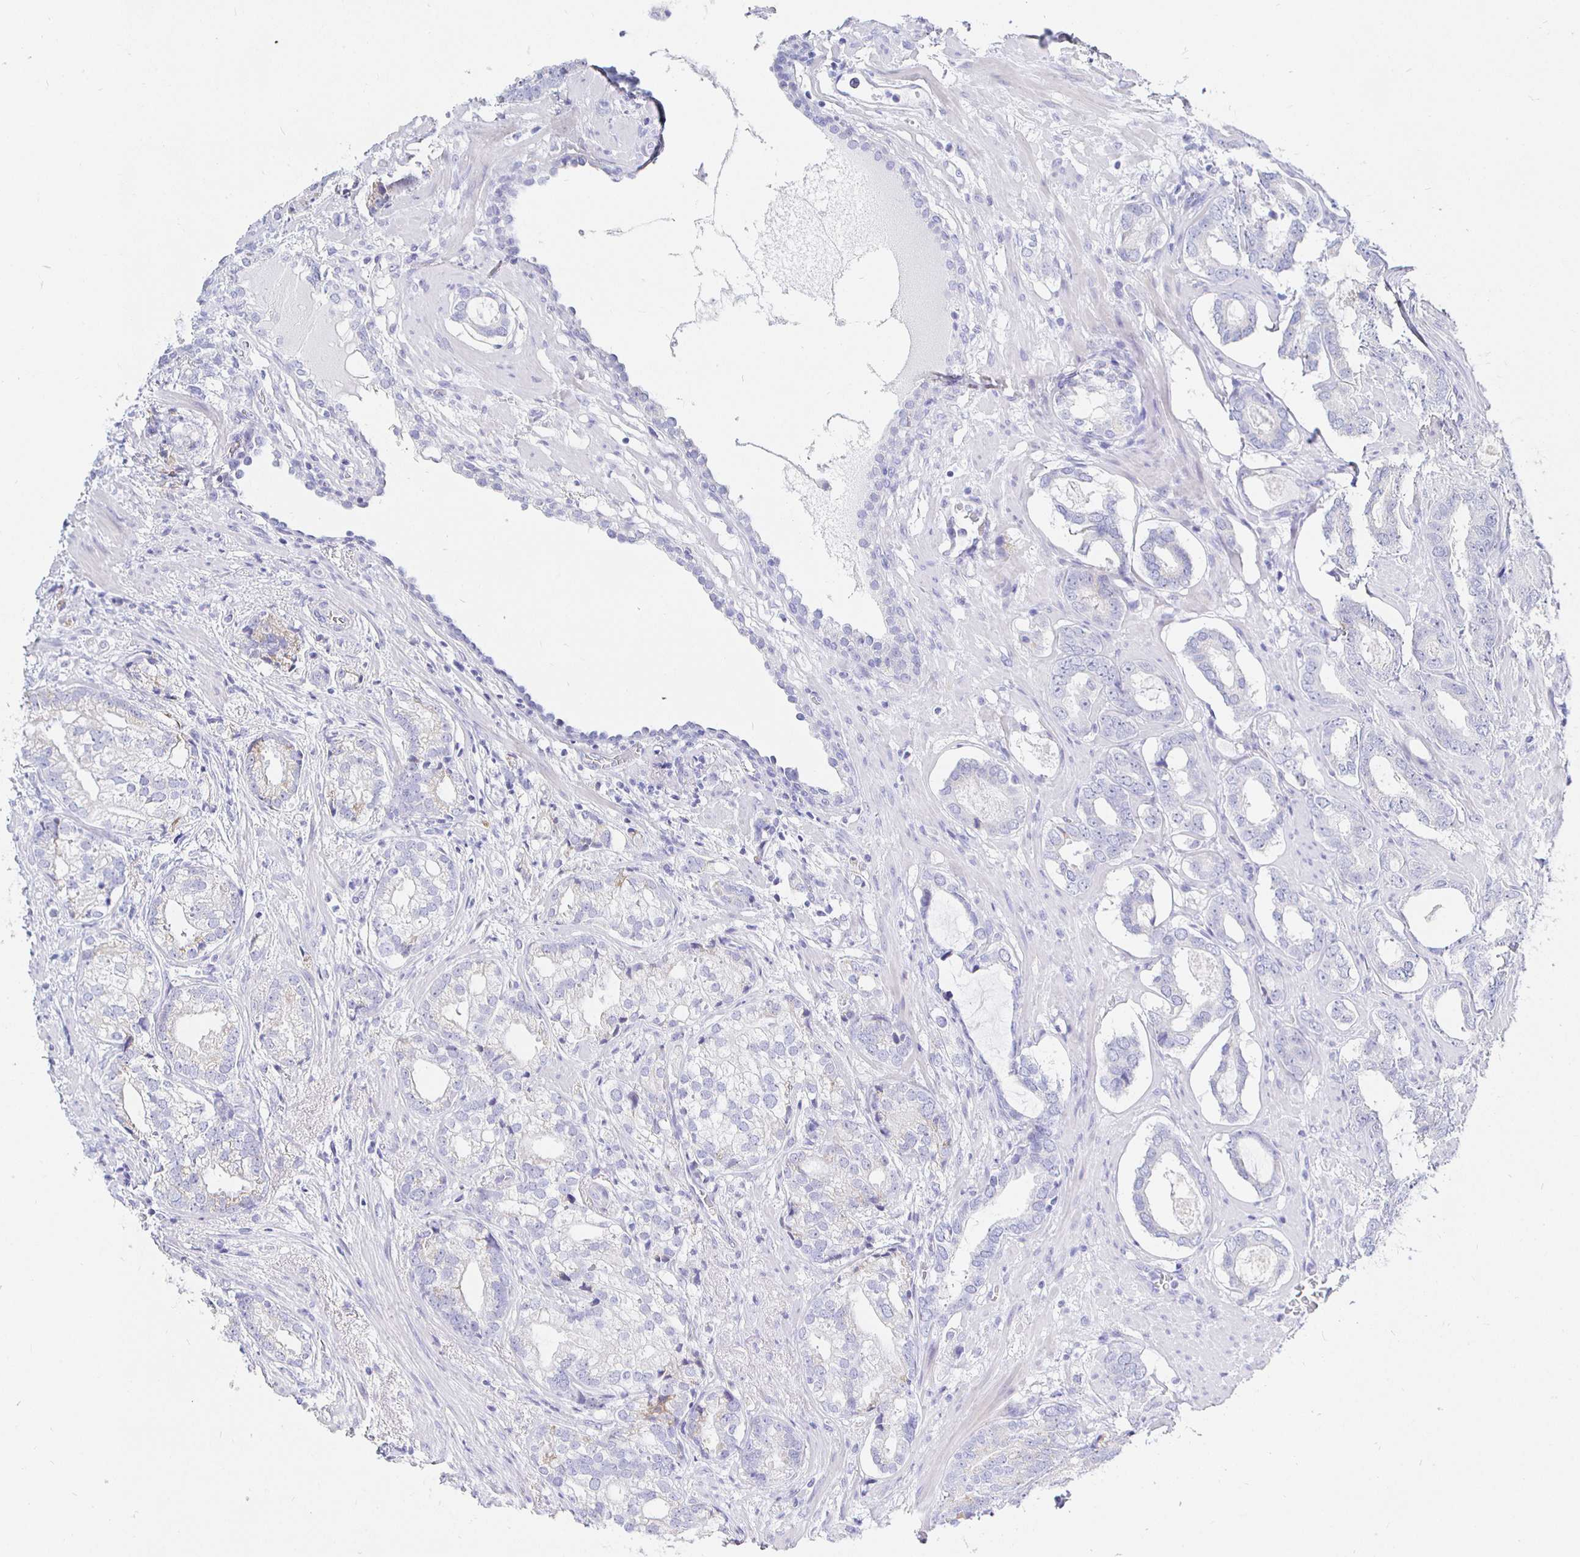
{"staining": {"intensity": "negative", "quantity": "none", "location": "none"}, "tissue": "prostate cancer", "cell_type": "Tumor cells", "image_type": "cancer", "snomed": [{"axis": "morphology", "description": "Adenocarcinoma, High grade"}, {"axis": "topography", "description": "Prostate"}], "caption": "Immunohistochemistry (IHC) histopathology image of human prostate cancer stained for a protein (brown), which displays no staining in tumor cells.", "gene": "CR2", "patient": {"sex": "male", "age": 75}}